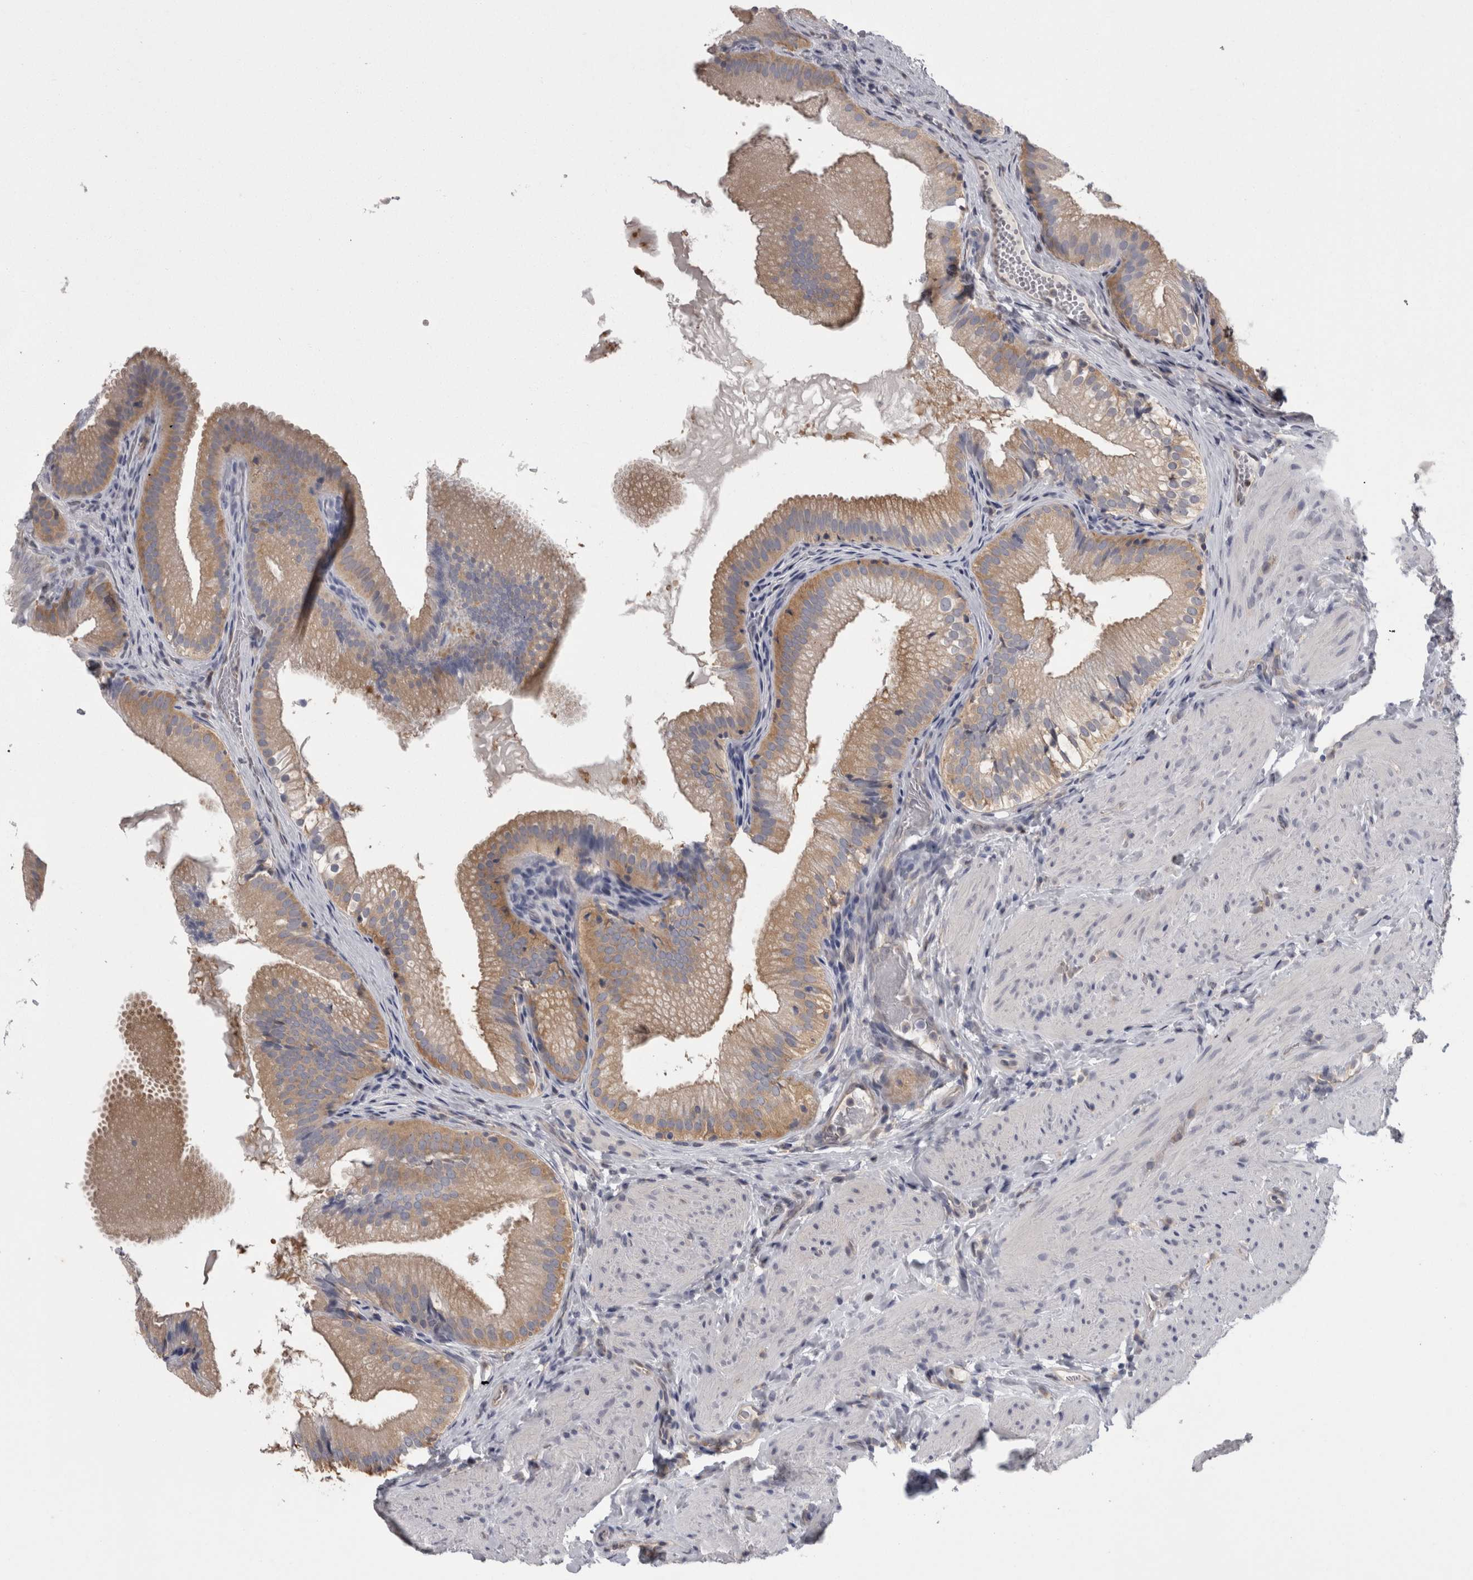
{"staining": {"intensity": "moderate", "quantity": "25%-75%", "location": "cytoplasmic/membranous"}, "tissue": "gallbladder", "cell_type": "Glandular cells", "image_type": "normal", "snomed": [{"axis": "morphology", "description": "Normal tissue, NOS"}, {"axis": "topography", "description": "Gallbladder"}], "caption": "High-power microscopy captured an IHC image of benign gallbladder, revealing moderate cytoplasmic/membranous staining in about 25%-75% of glandular cells. Immunohistochemistry (ihc) stains the protein in brown and the nuclei are stained blue.", "gene": "LYZL6", "patient": {"sex": "female", "age": 30}}